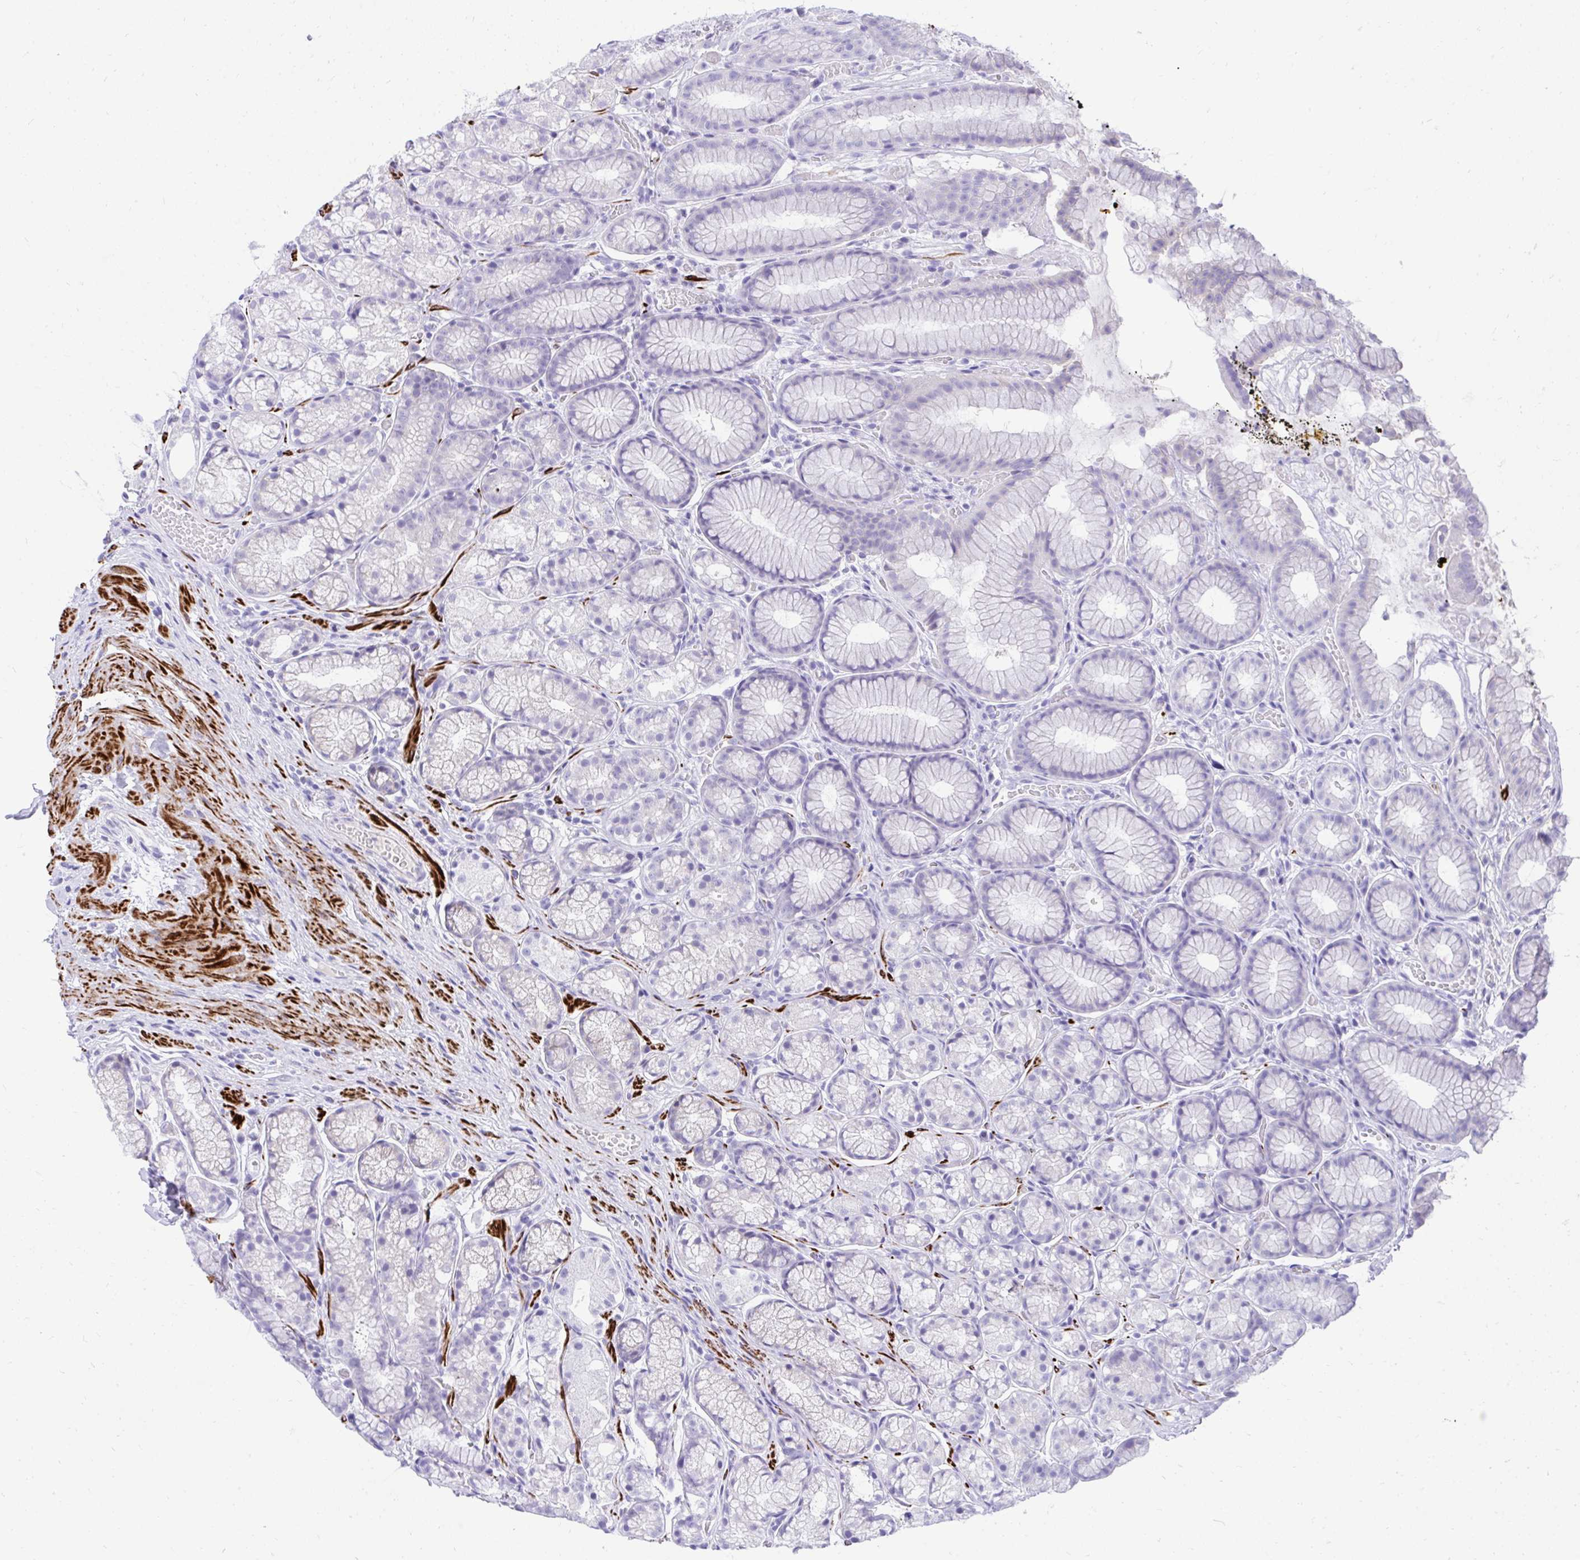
{"staining": {"intensity": "negative", "quantity": "none", "location": "none"}, "tissue": "stomach", "cell_type": "Glandular cells", "image_type": "normal", "snomed": [{"axis": "morphology", "description": "Normal tissue, NOS"}, {"axis": "topography", "description": "Smooth muscle"}, {"axis": "topography", "description": "Stomach"}], "caption": "This histopathology image is of normal stomach stained with immunohistochemistry (IHC) to label a protein in brown with the nuclei are counter-stained blue. There is no expression in glandular cells.", "gene": "KCNN4", "patient": {"sex": "male", "age": 70}}